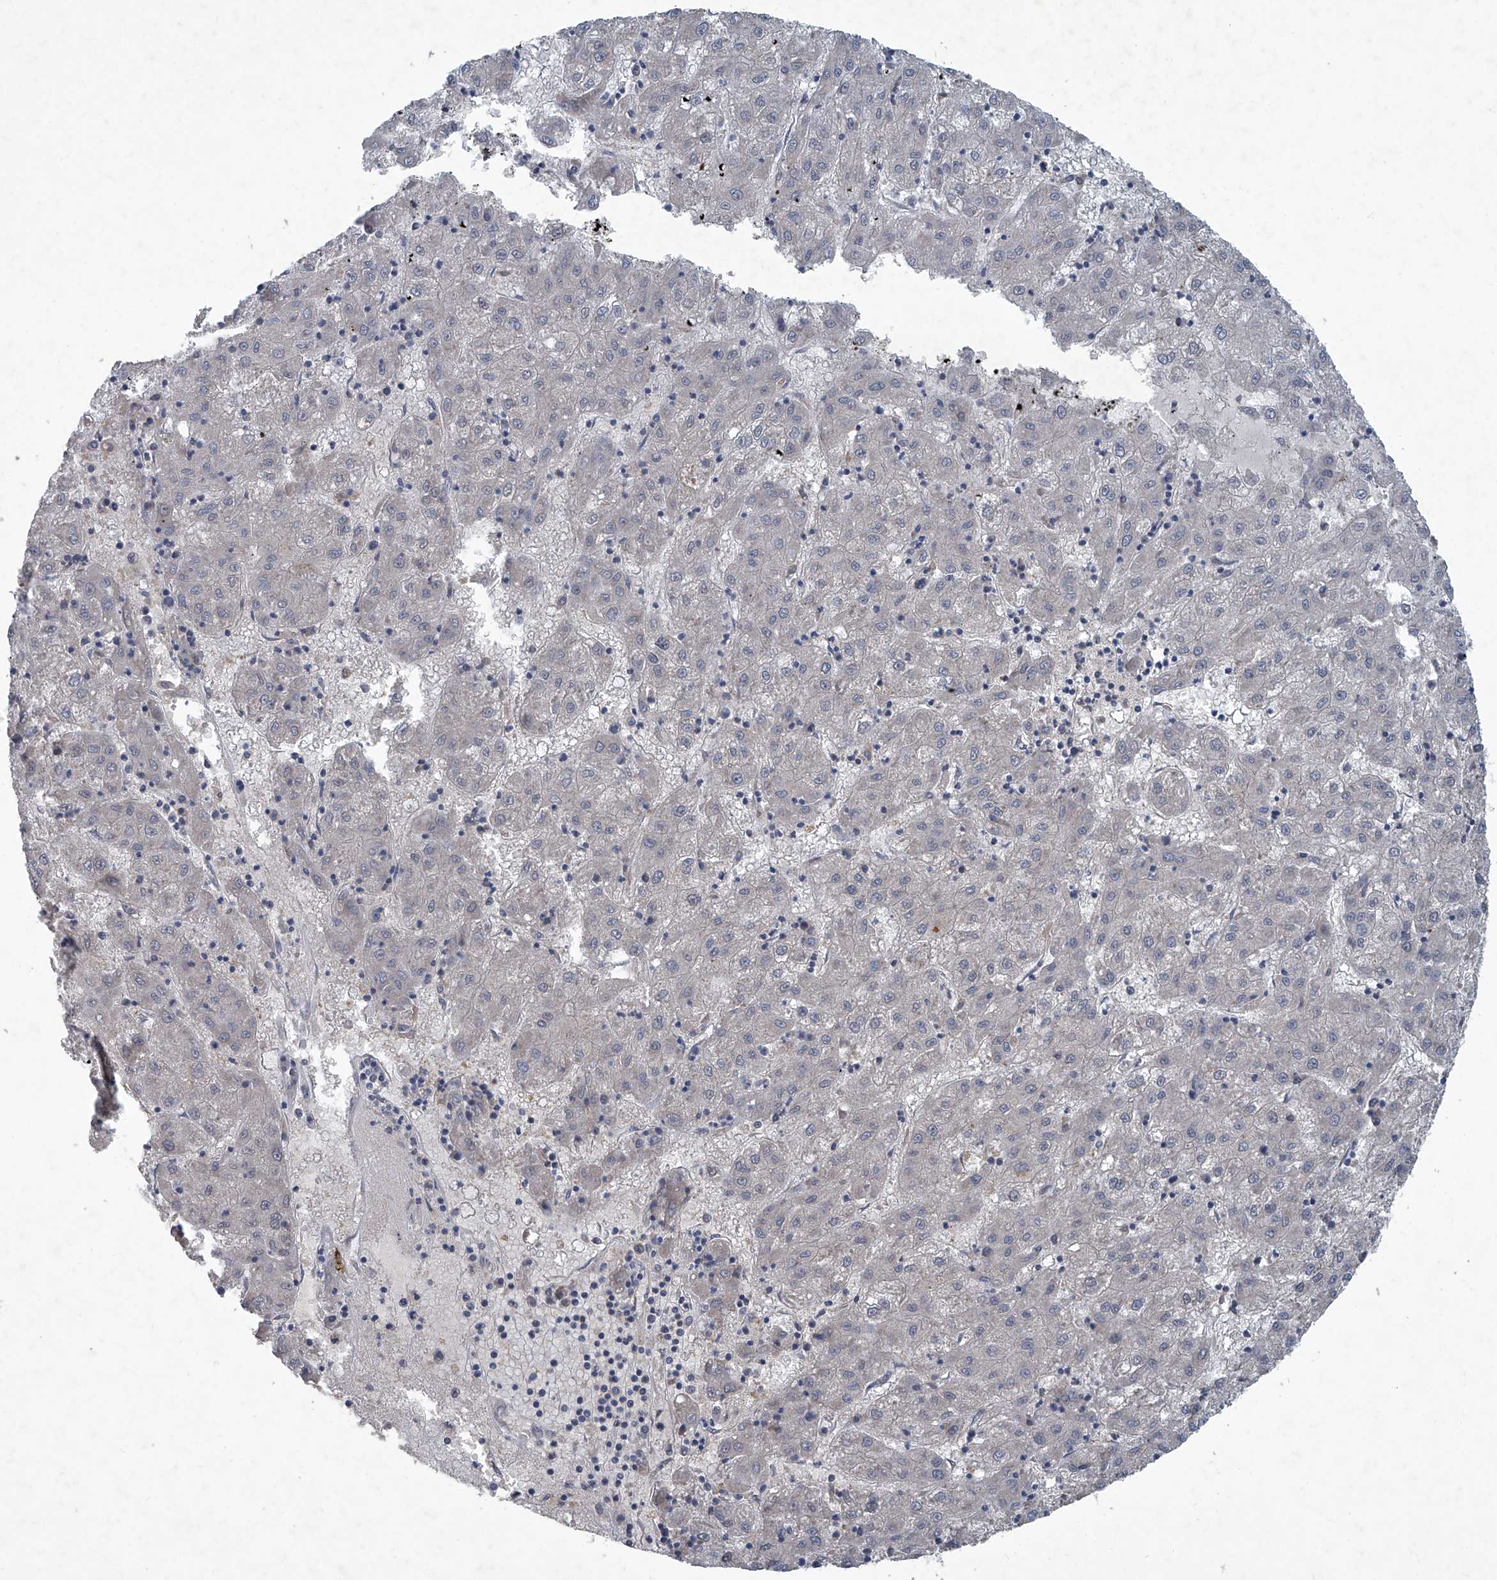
{"staining": {"intensity": "negative", "quantity": "none", "location": "none"}, "tissue": "liver cancer", "cell_type": "Tumor cells", "image_type": "cancer", "snomed": [{"axis": "morphology", "description": "Carcinoma, Hepatocellular, NOS"}, {"axis": "topography", "description": "Liver"}], "caption": "Tumor cells are negative for protein expression in human hepatocellular carcinoma (liver).", "gene": "ANKRD34A", "patient": {"sex": "male", "age": 72}}